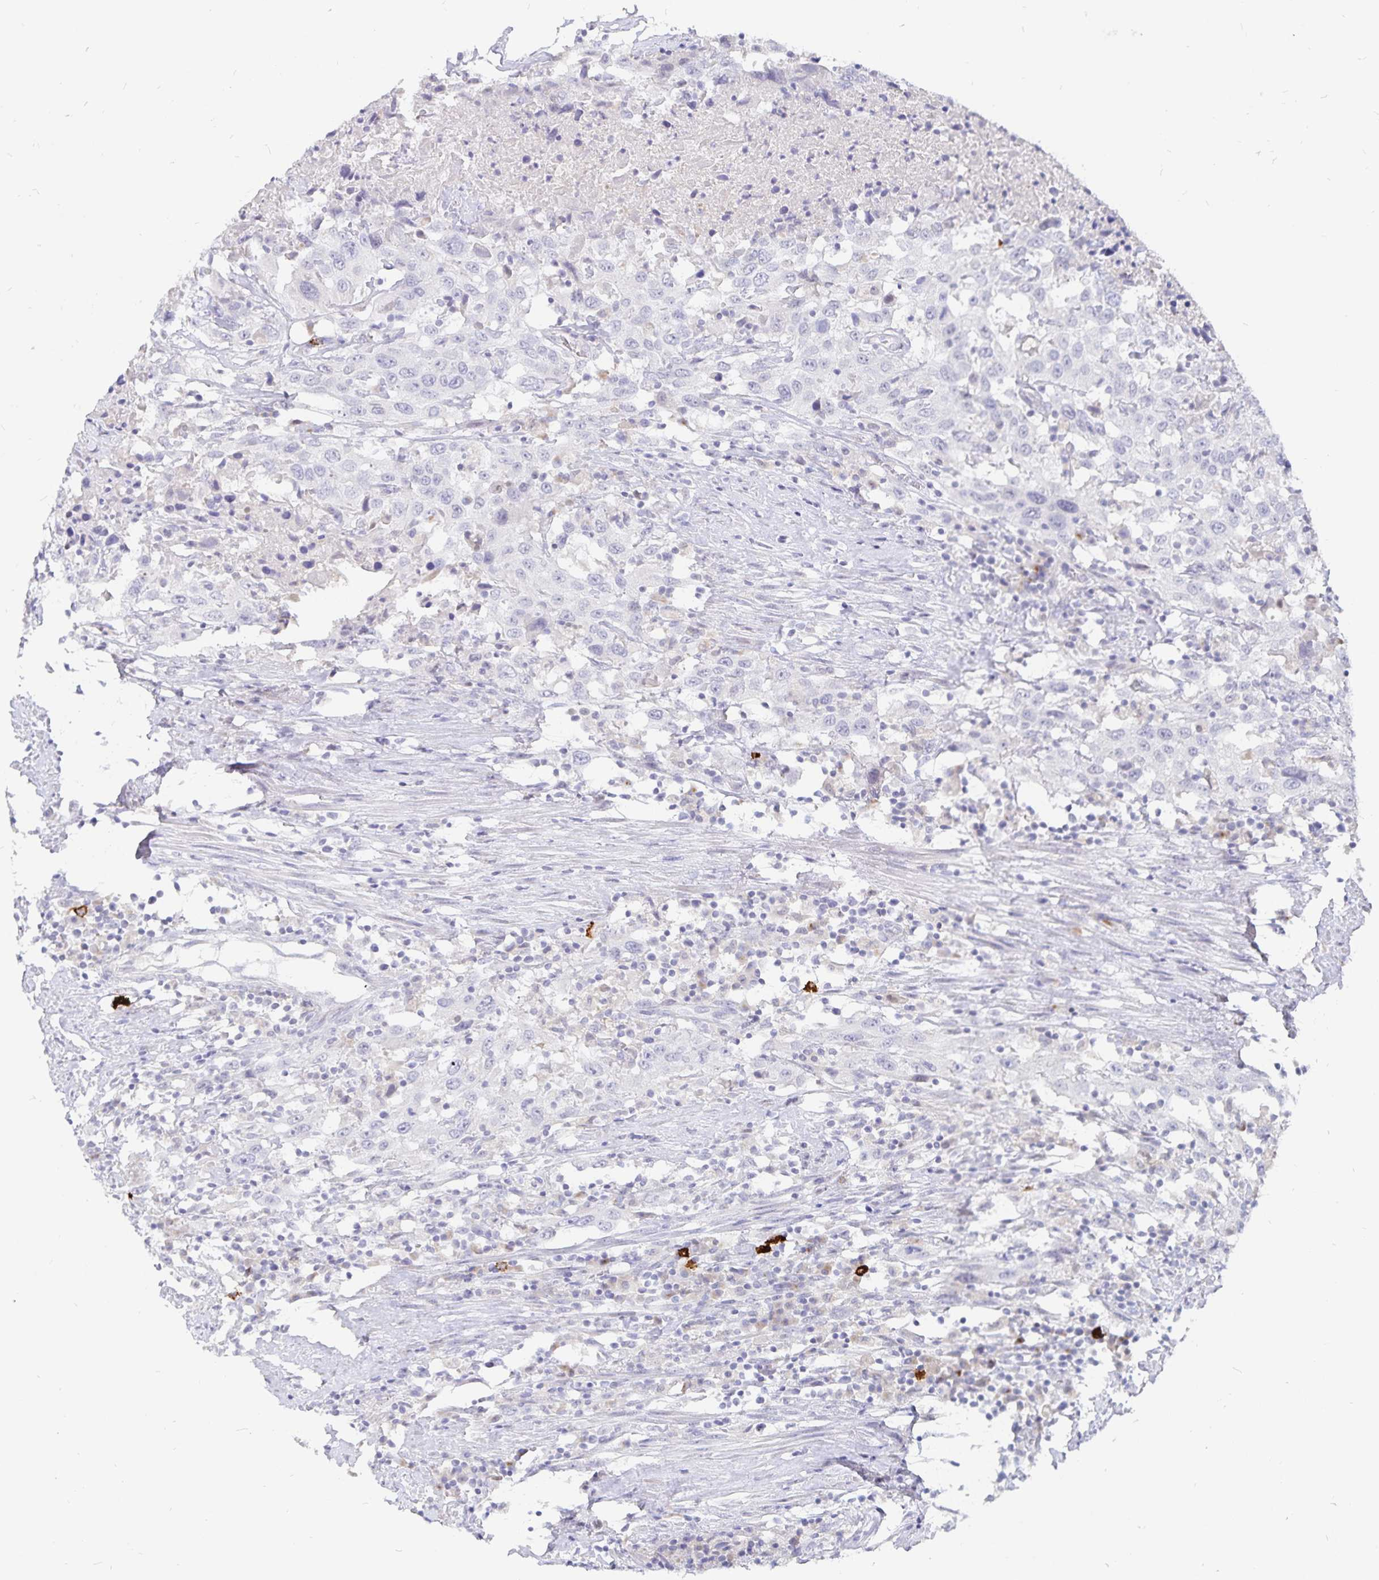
{"staining": {"intensity": "negative", "quantity": "none", "location": "none"}, "tissue": "urothelial cancer", "cell_type": "Tumor cells", "image_type": "cancer", "snomed": [{"axis": "morphology", "description": "Urothelial carcinoma, High grade"}, {"axis": "topography", "description": "Urinary bladder"}], "caption": "Micrograph shows no significant protein positivity in tumor cells of urothelial carcinoma (high-grade). (Brightfield microscopy of DAB (3,3'-diaminobenzidine) immunohistochemistry at high magnification).", "gene": "PKHD1", "patient": {"sex": "male", "age": 61}}